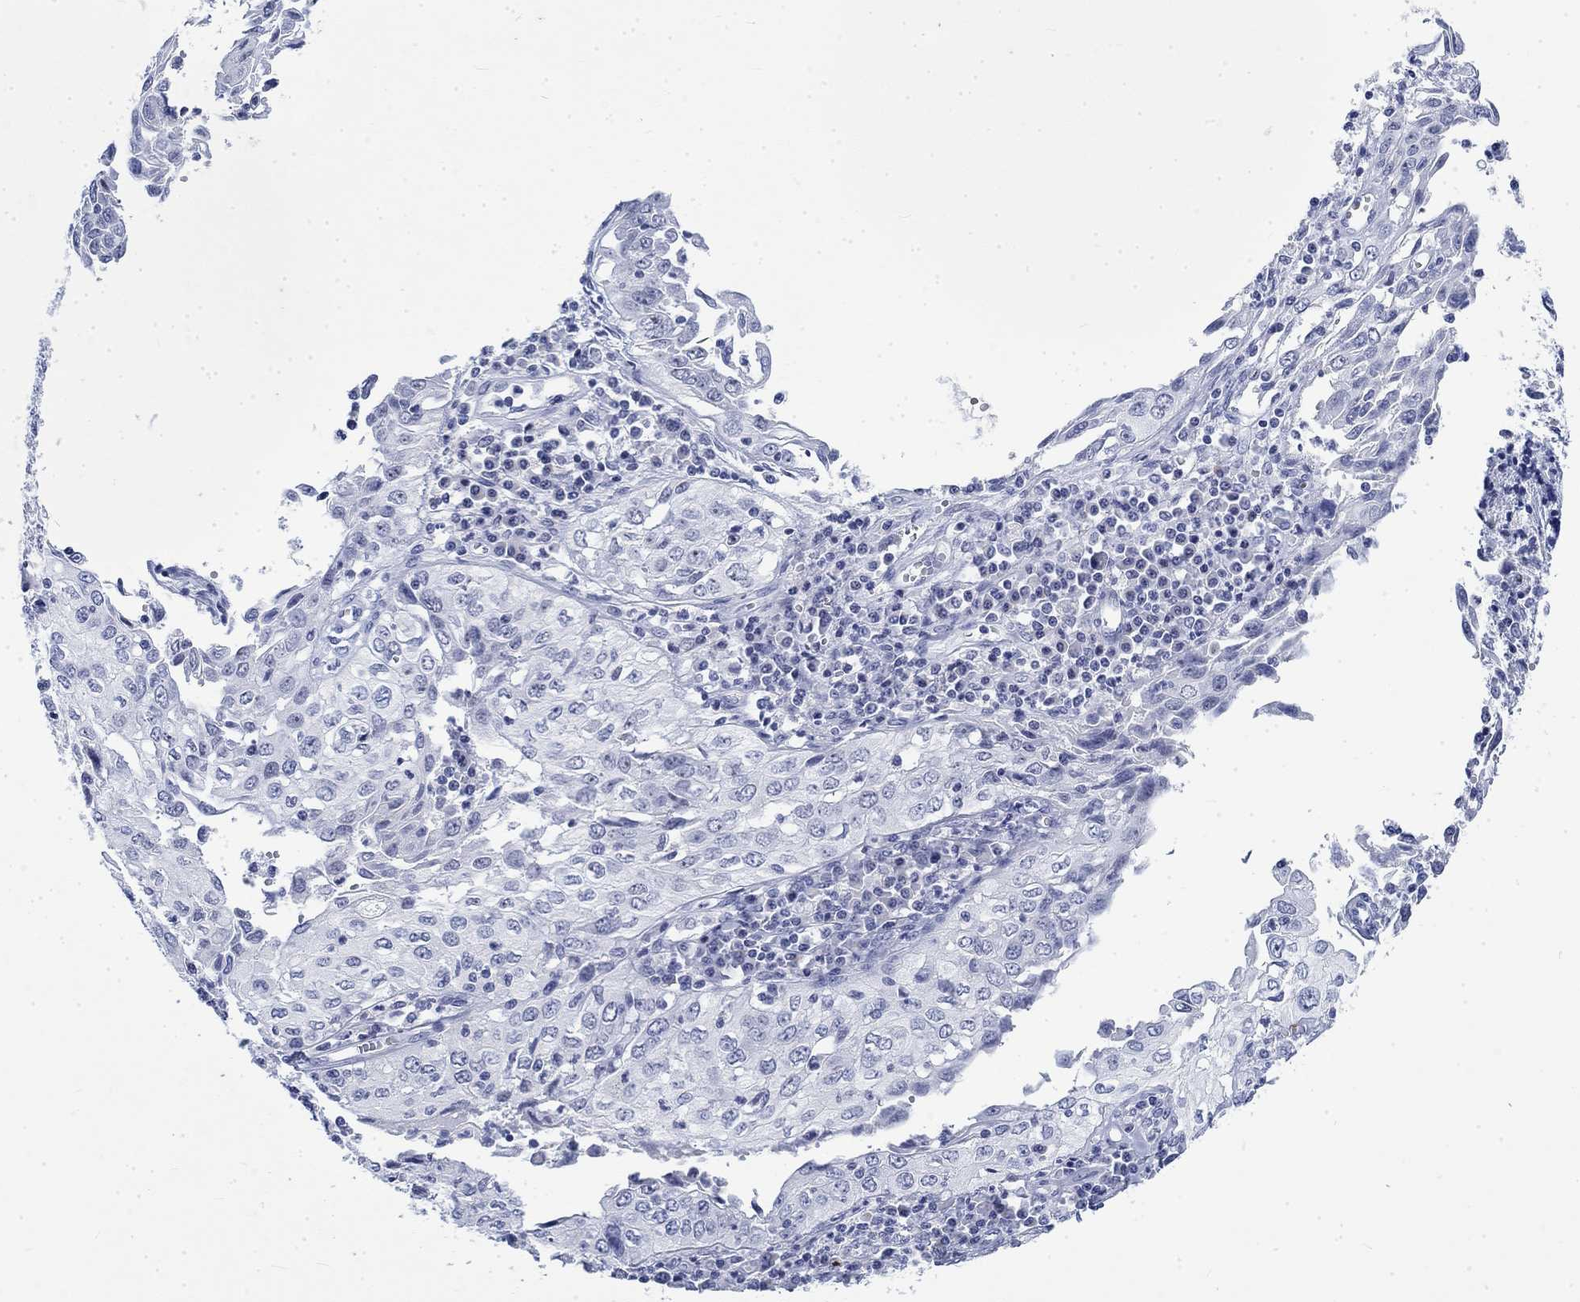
{"staining": {"intensity": "negative", "quantity": "none", "location": "none"}, "tissue": "cervical cancer", "cell_type": "Tumor cells", "image_type": "cancer", "snomed": [{"axis": "morphology", "description": "Squamous cell carcinoma, NOS"}, {"axis": "topography", "description": "Cervix"}], "caption": "Histopathology image shows no protein expression in tumor cells of cervical cancer tissue.", "gene": "KRT76", "patient": {"sex": "female", "age": 24}}